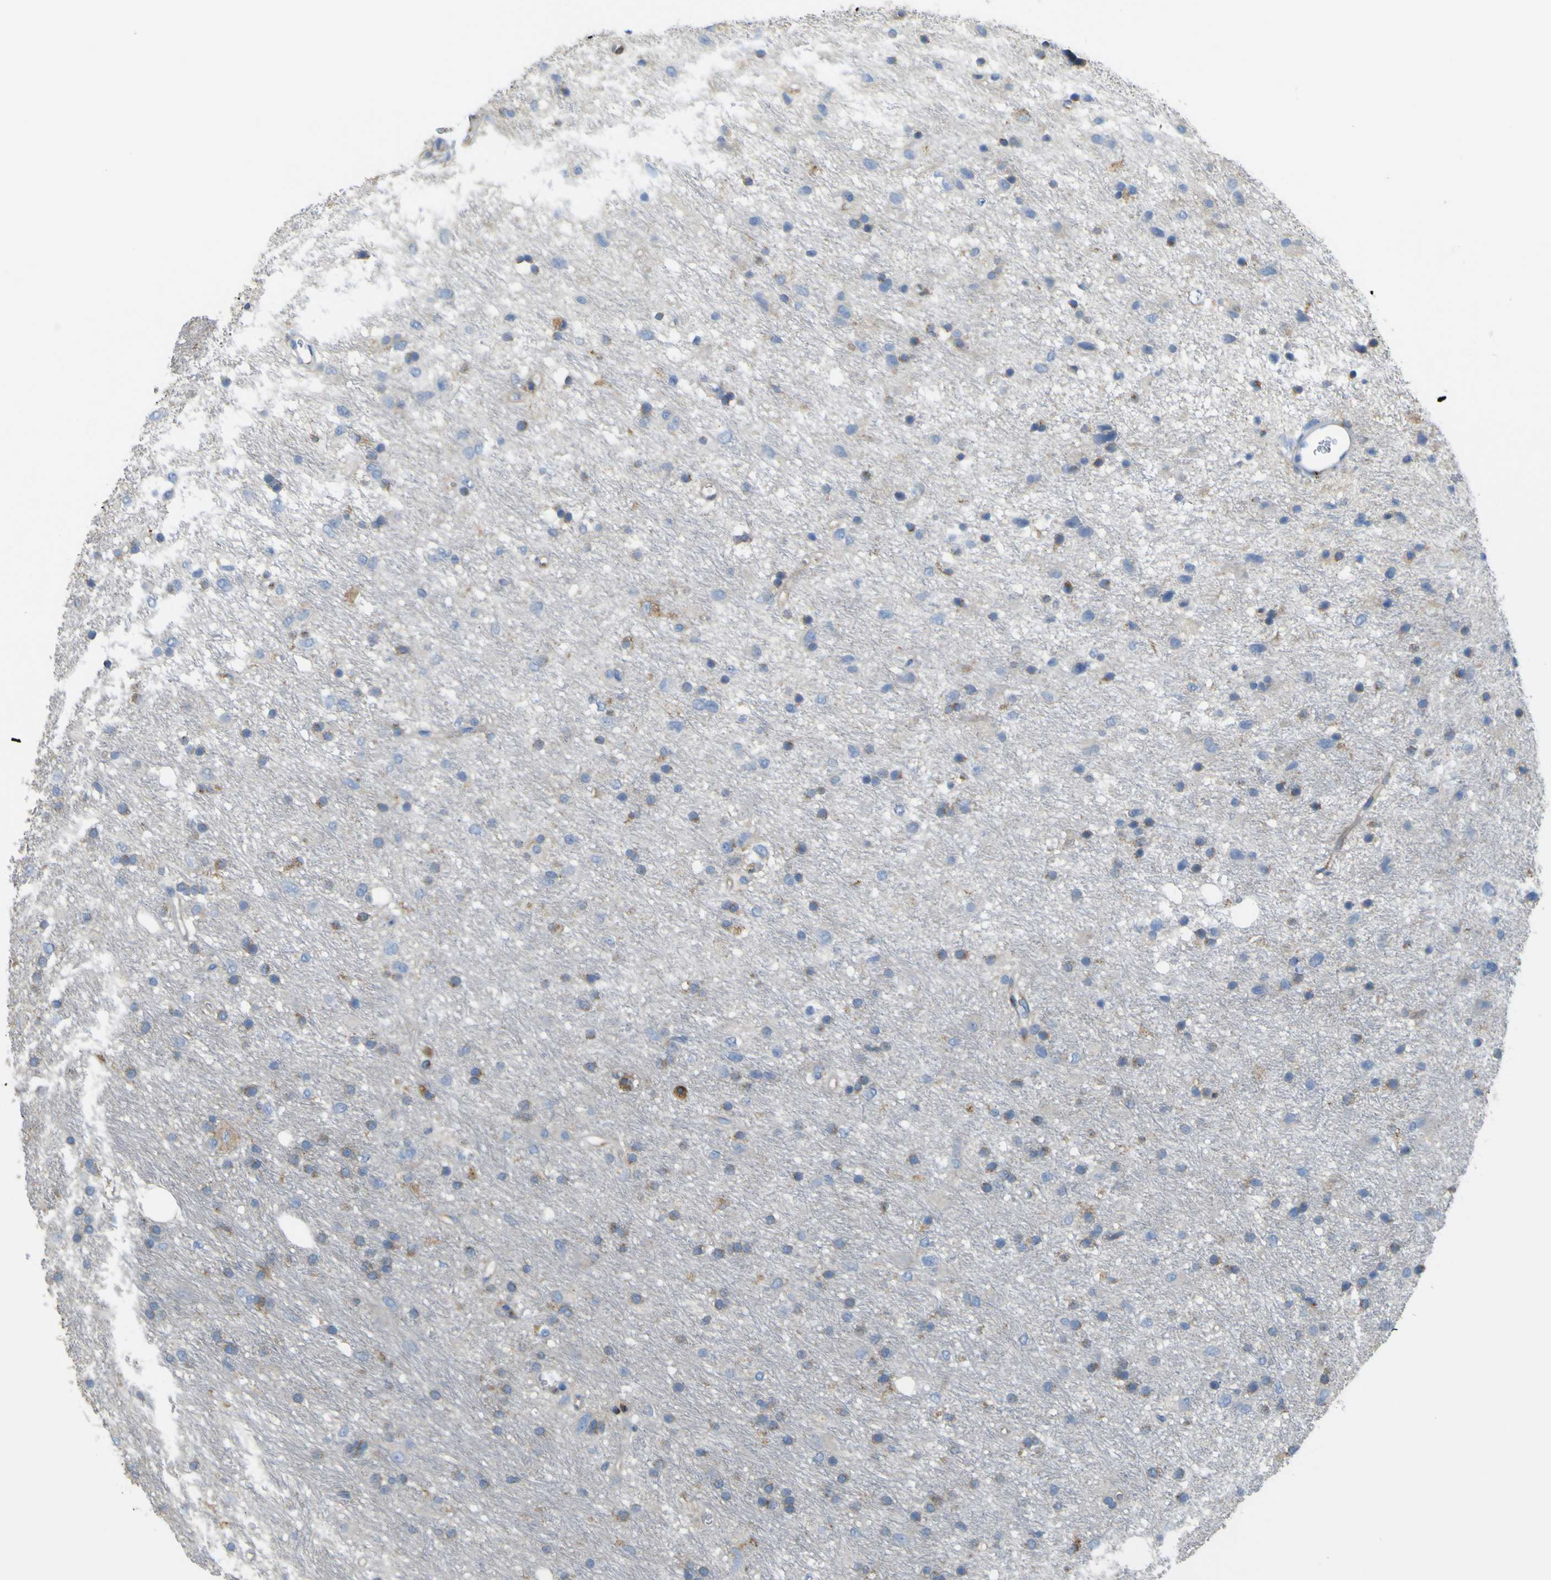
{"staining": {"intensity": "moderate", "quantity": "<25%", "location": "cytoplasmic/membranous"}, "tissue": "glioma", "cell_type": "Tumor cells", "image_type": "cancer", "snomed": [{"axis": "morphology", "description": "Glioma, malignant, Low grade"}, {"axis": "topography", "description": "Brain"}], "caption": "Protein expression analysis of human glioma reveals moderate cytoplasmic/membranous positivity in approximately <25% of tumor cells. The staining was performed using DAB to visualize the protein expression in brown, while the nuclei were stained in blue with hematoxylin (Magnification: 20x).", "gene": "IGF2R", "patient": {"sex": "male", "age": 77}}